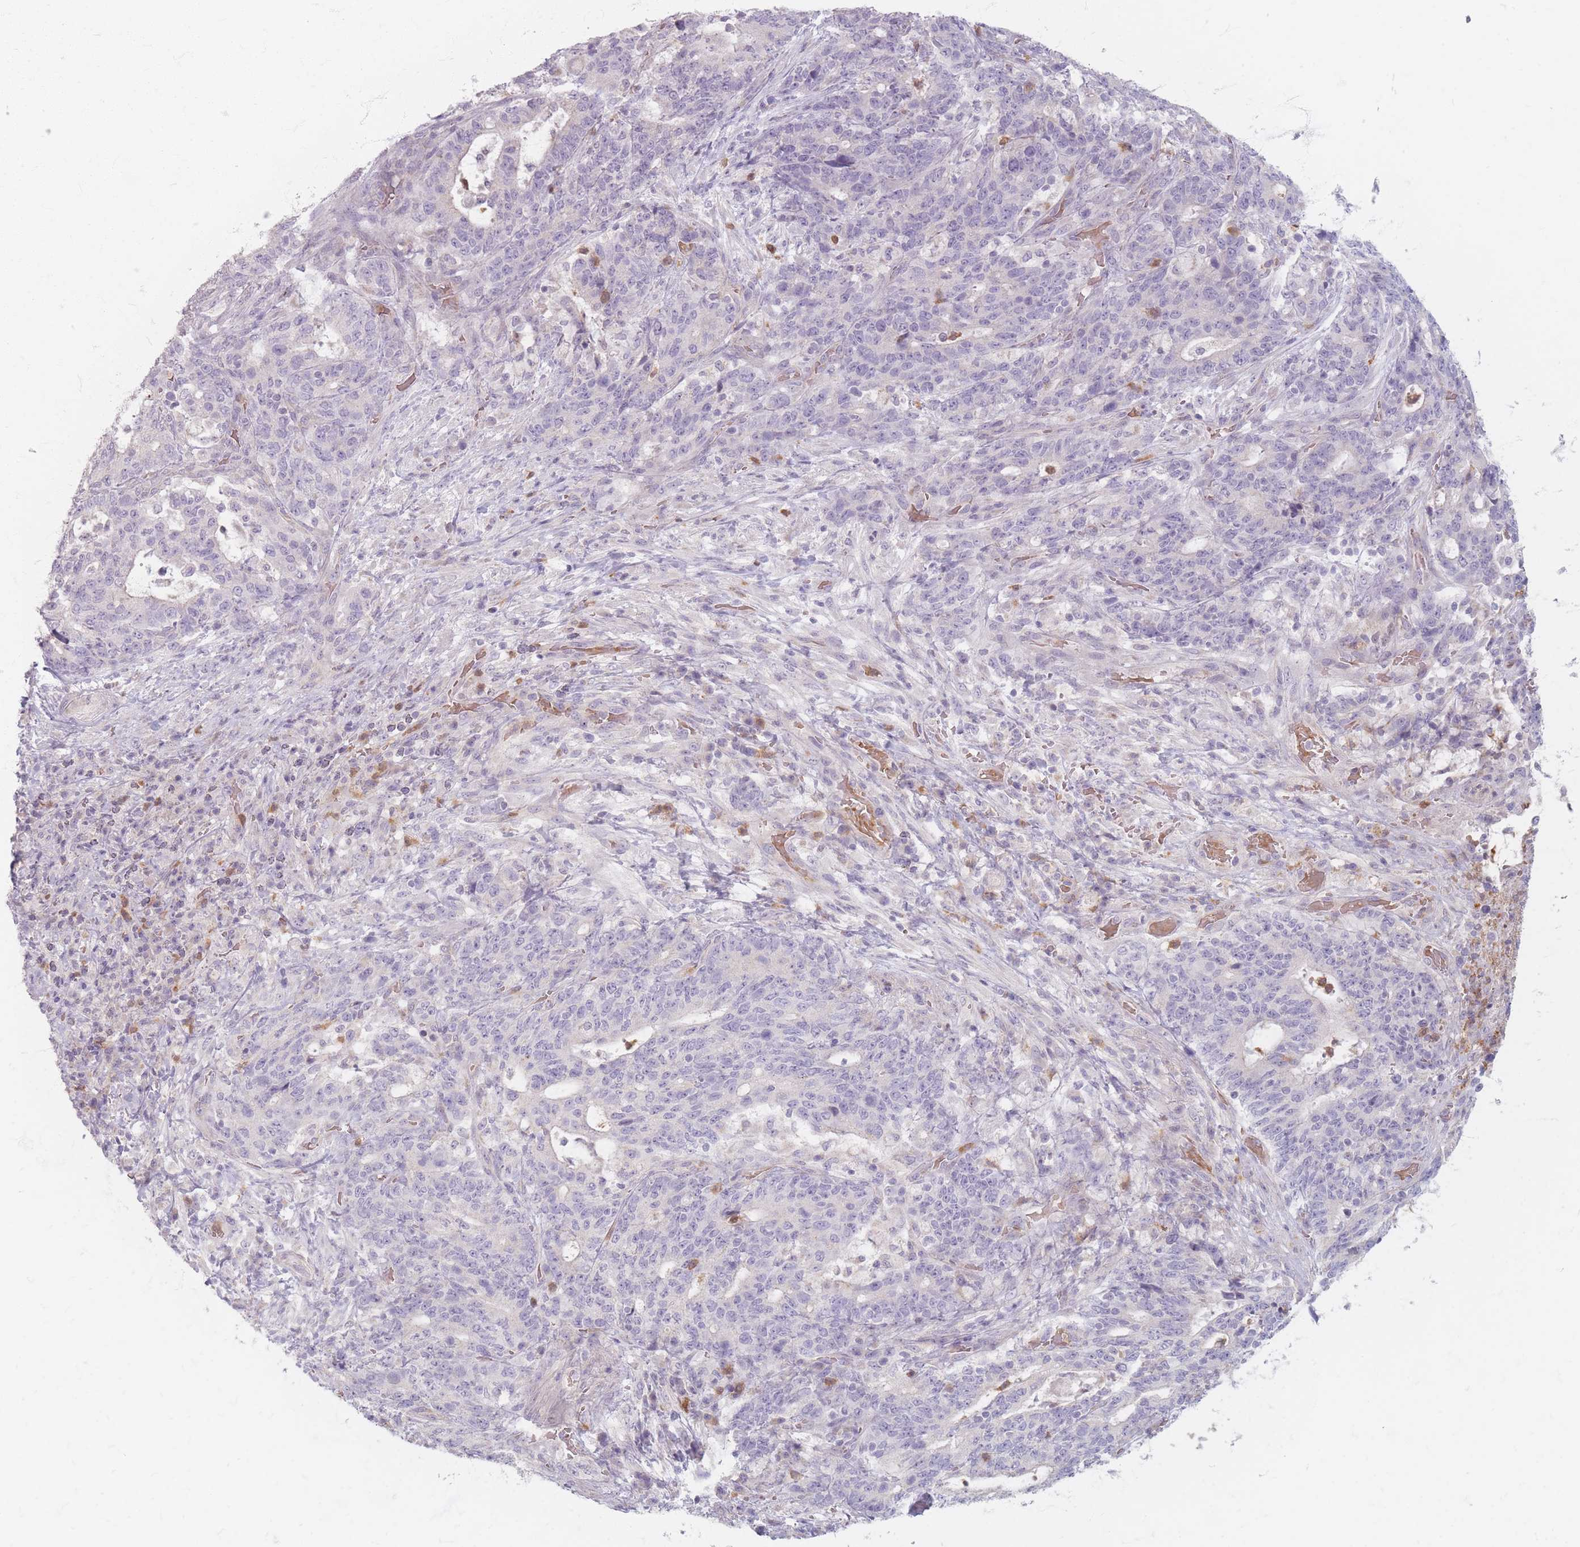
{"staining": {"intensity": "negative", "quantity": "none", "location": "none"}, "tissue": "stomach cancer", "cell_type": "Tumor cells", "image_type": "cancer", "snomed": [{"axis": "morphology", "description": "Normal tissue, NOS"}, {"axis": "morphology", "description": "Adenocarcinoma, NOS"}, {"axis": "topography", "description": "Stomach"}], "caption": "Tumor cells show no significant protein expression in stomach adenocarcinoma.", "gene": "CHCHD7", "patient": {"sex": "female", "age": 64}}